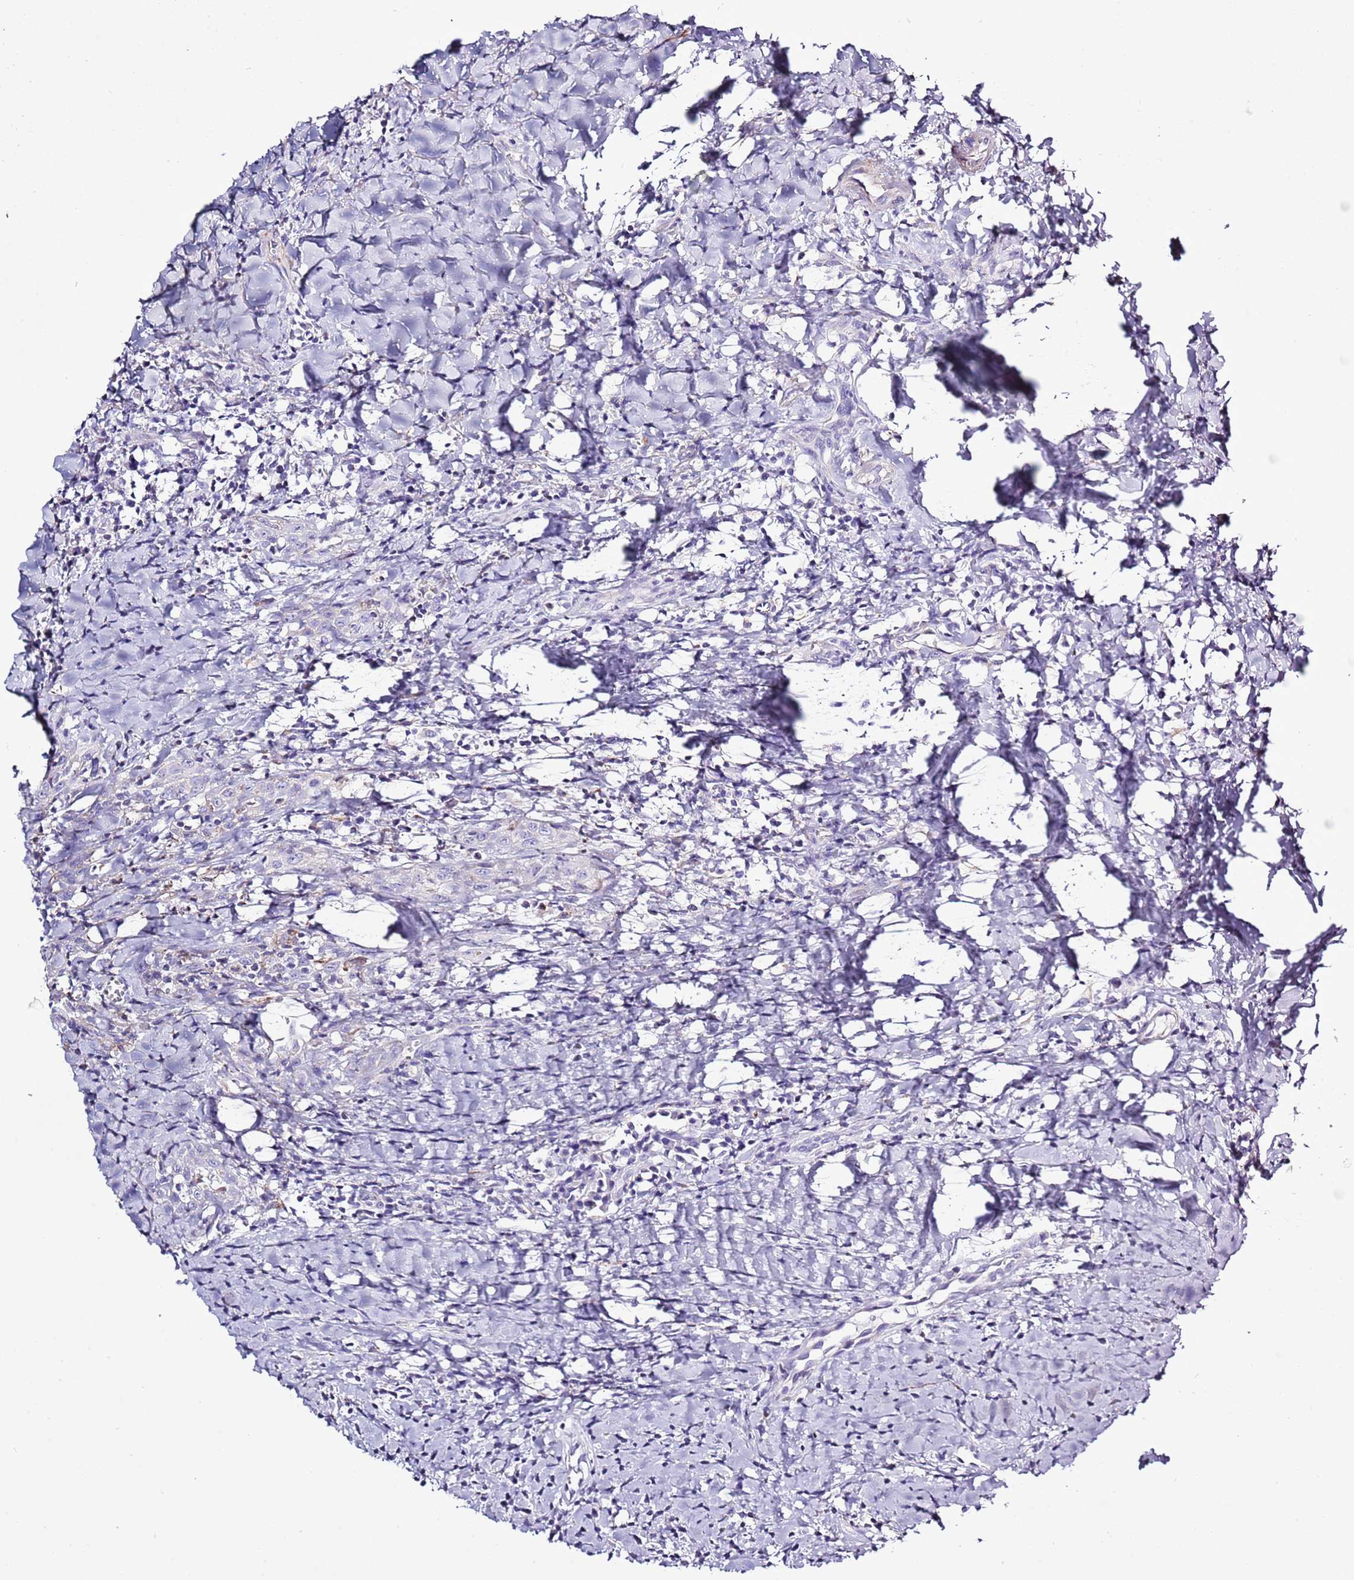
{"staining": {"intensity": "negative", "quantity": "none", "location": "none"}, "tissue": "head and neck cancer", "cell_type": "Tumor cells", "image_type": "cancer", "snomed": [{"axis": "morphology", "description": "Squamous cell carcinoma, NOS"}, {"axis": "topography", "description": "Head-Neck"}], "caption": "IHC photomicrograph of head and neck cancer (squamous cell carcinoma) stained for a protein (brown), which reveals no positivity in tumor cells.", "gene": "SLC23A1", "patient": {"sex": "female", "age": 70}}